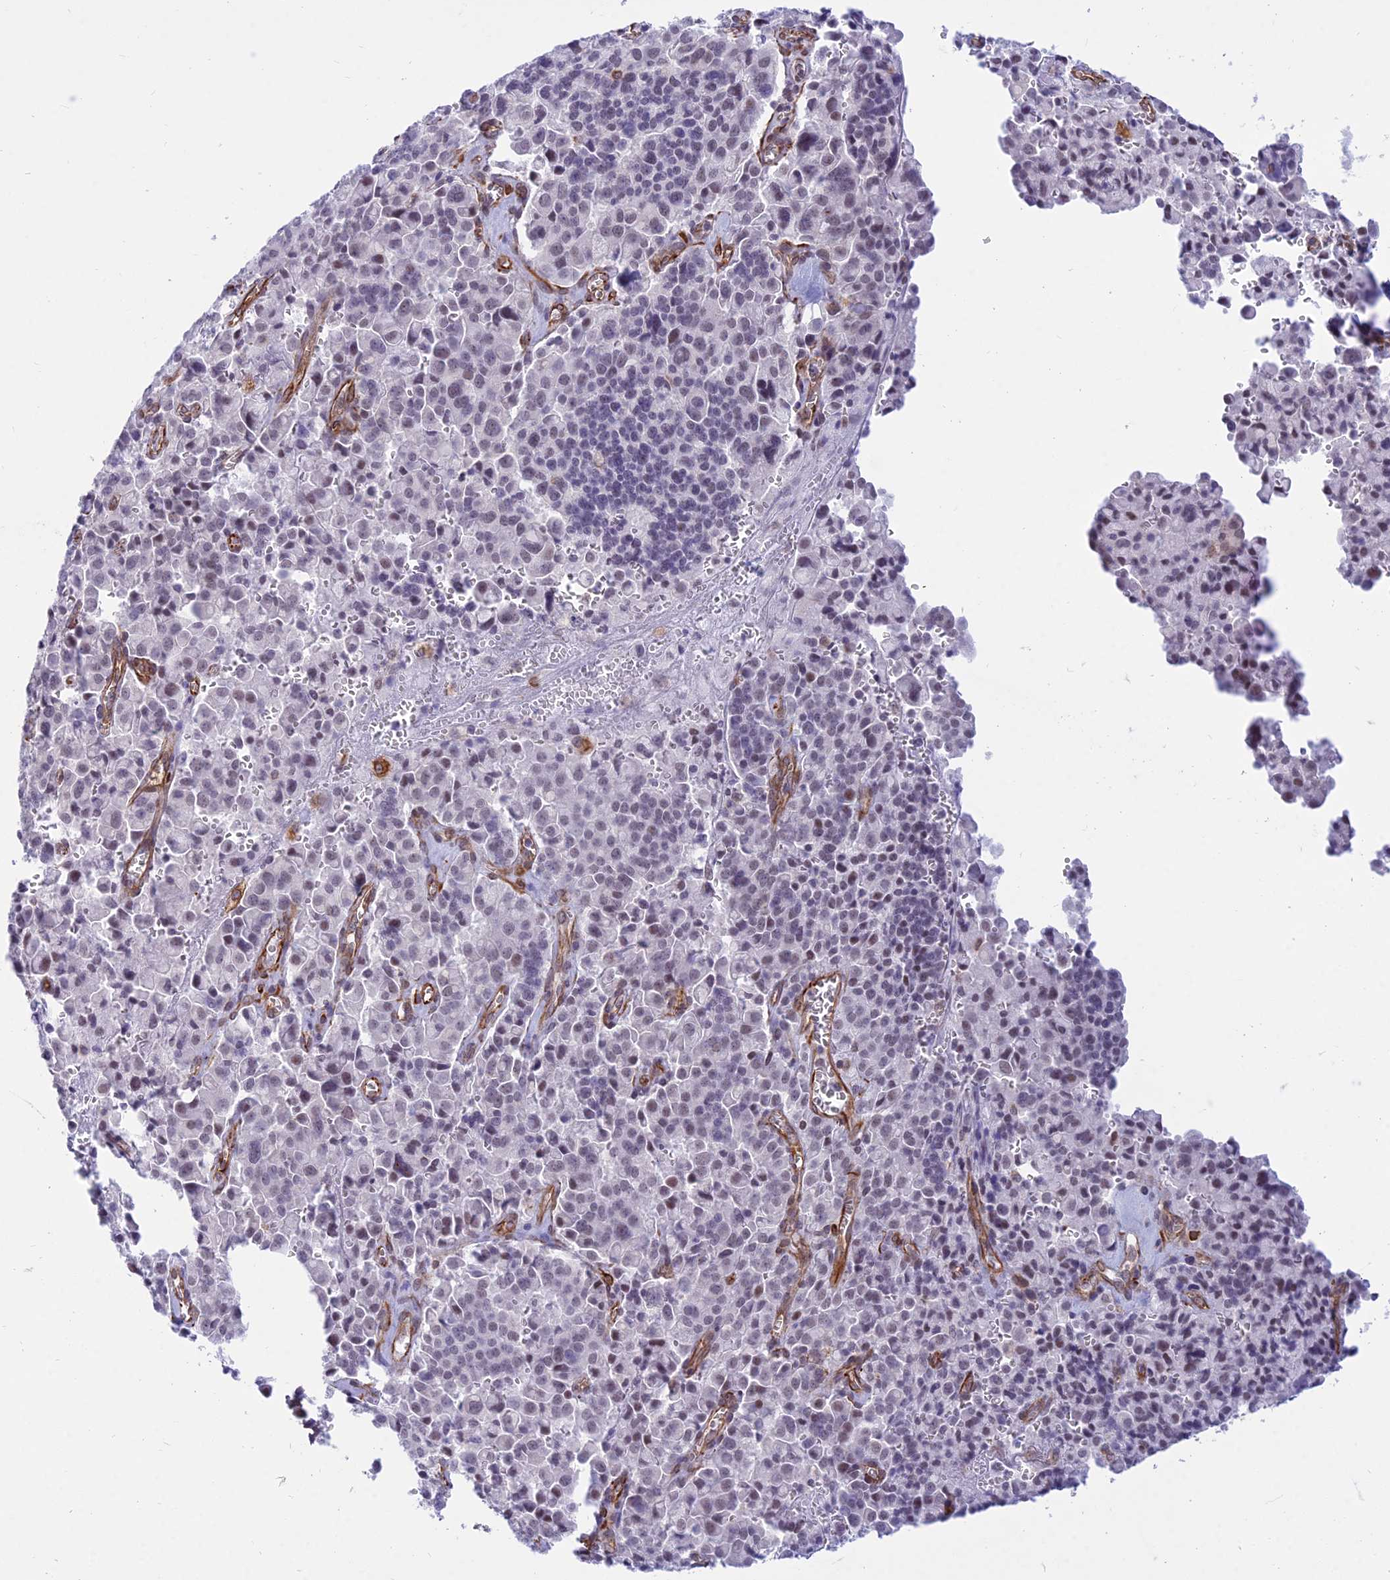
{"staining": {"intensity": "weak", "quantity": "25%-75%", "location": "nuclear"}, "tissue": "pancreatic cancer", "cell_type": "Tumor cells", "image_type": "cancer", "snomed": [{"axis": "morphology", "description": "Adenocarcinoma, NOS"}, {"axis": "topography", "description": "Pancreas"}], "caption": "Weak nuclear expression is identified in approximately 25%-75% of tumor cells in pancreatic adenocarcinoma.", "gene": "SAPCD2", "patient": {"sex": "male", "age": 65}}